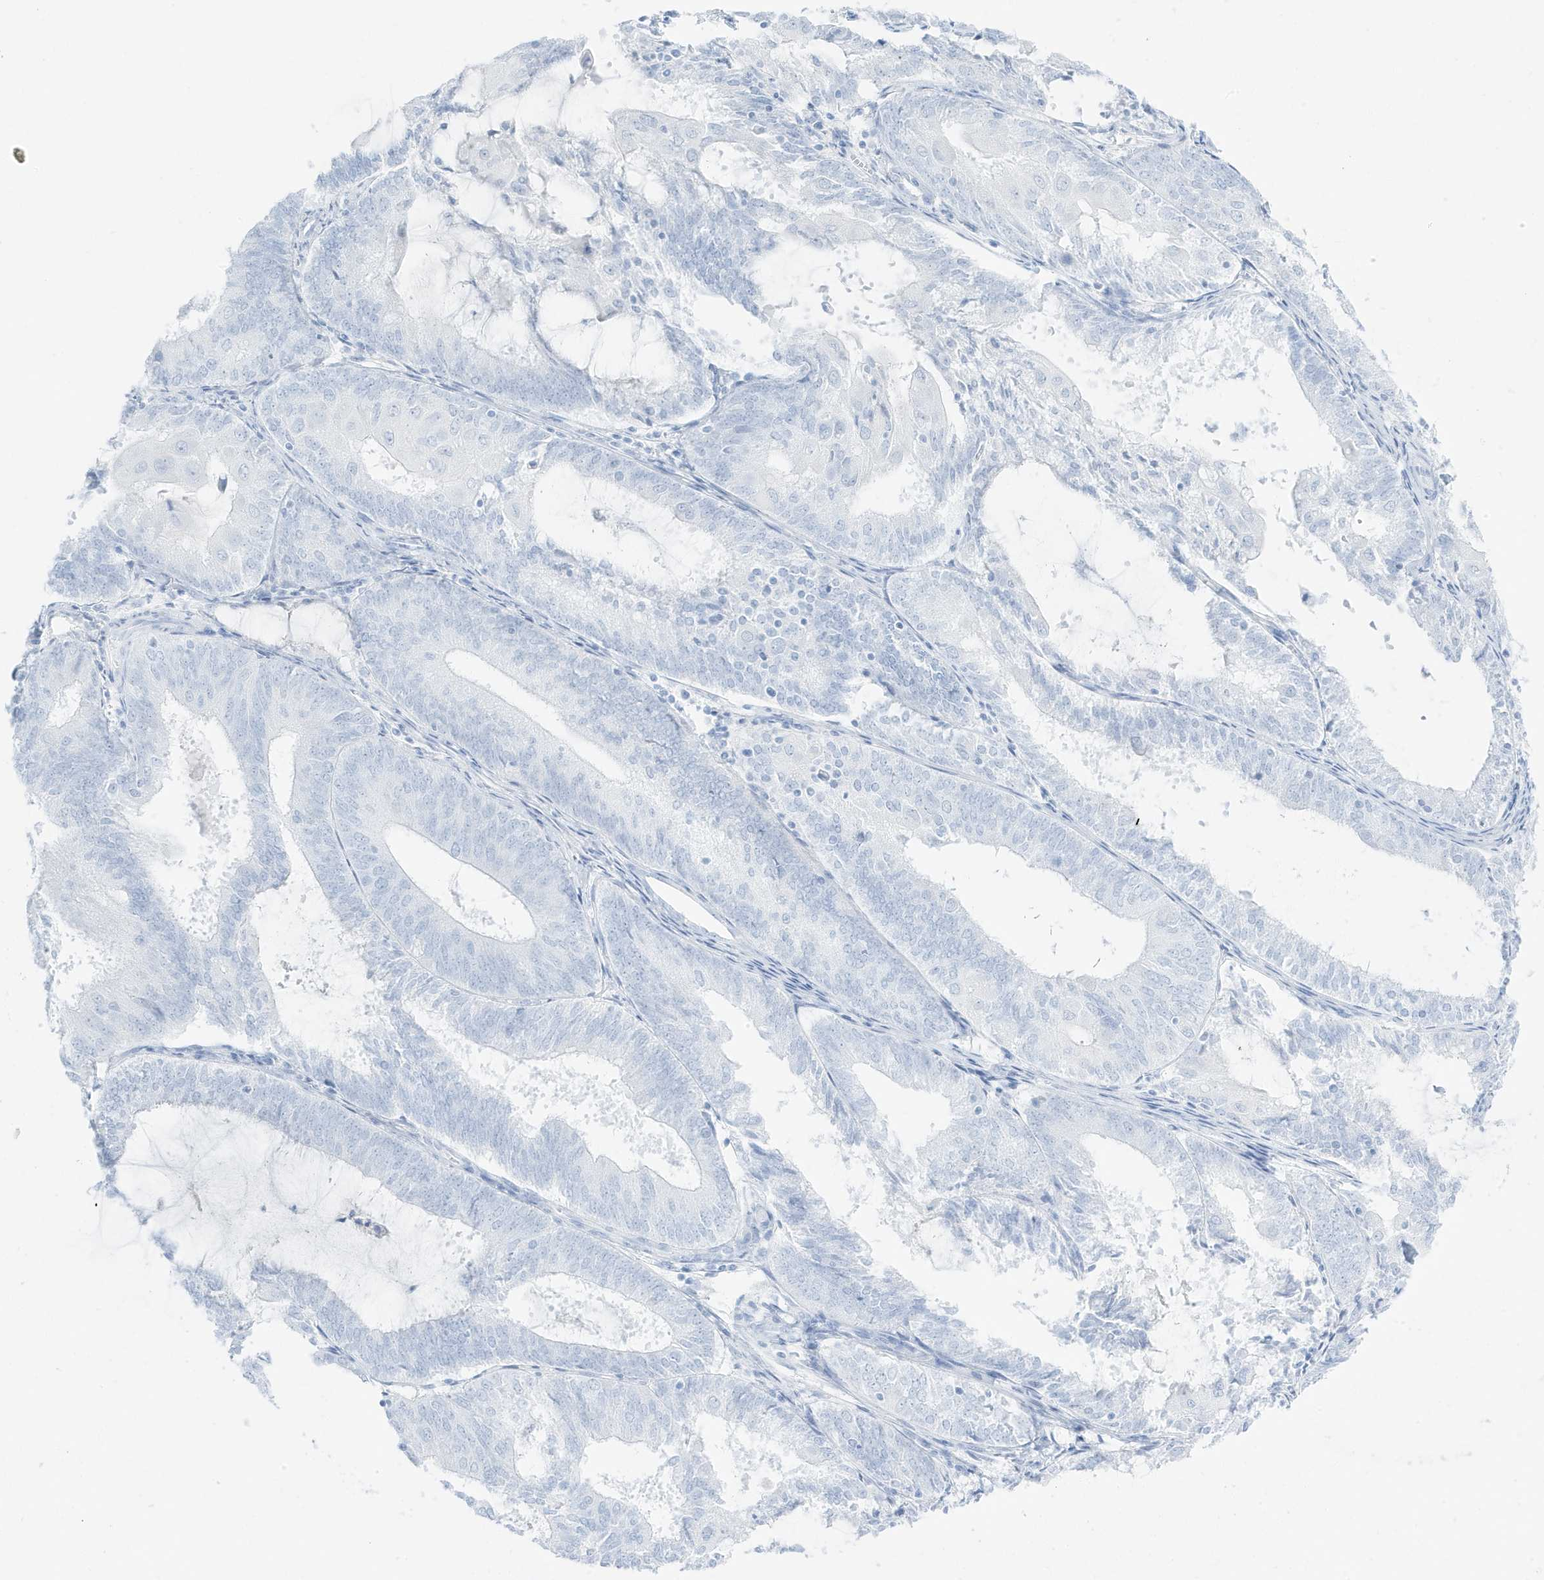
{"staining": {"intensity": "negative", "quantity": "none", "location": "none"}, "tissue": "endometrial cancer", "cell_type": "Tumor cells", "image_type": "cancer", "snomed": [{"axis": "morphology", "description": "Adenocarcinoma, NOS"}, {"axis": "topography", "description": "Endometrium"}], "caption": "Immunohistochemistry (IHC) image of endometrial cancer stained for a protein (brown), which demonstrates no positivity in tumor cells. (DAB (3,3'-diaminobenzidine) IHC visualized using brightfield microscopy, high magnification).", "gene": "SLC22A13", "patient": {"sex": "female", "age": 81}}